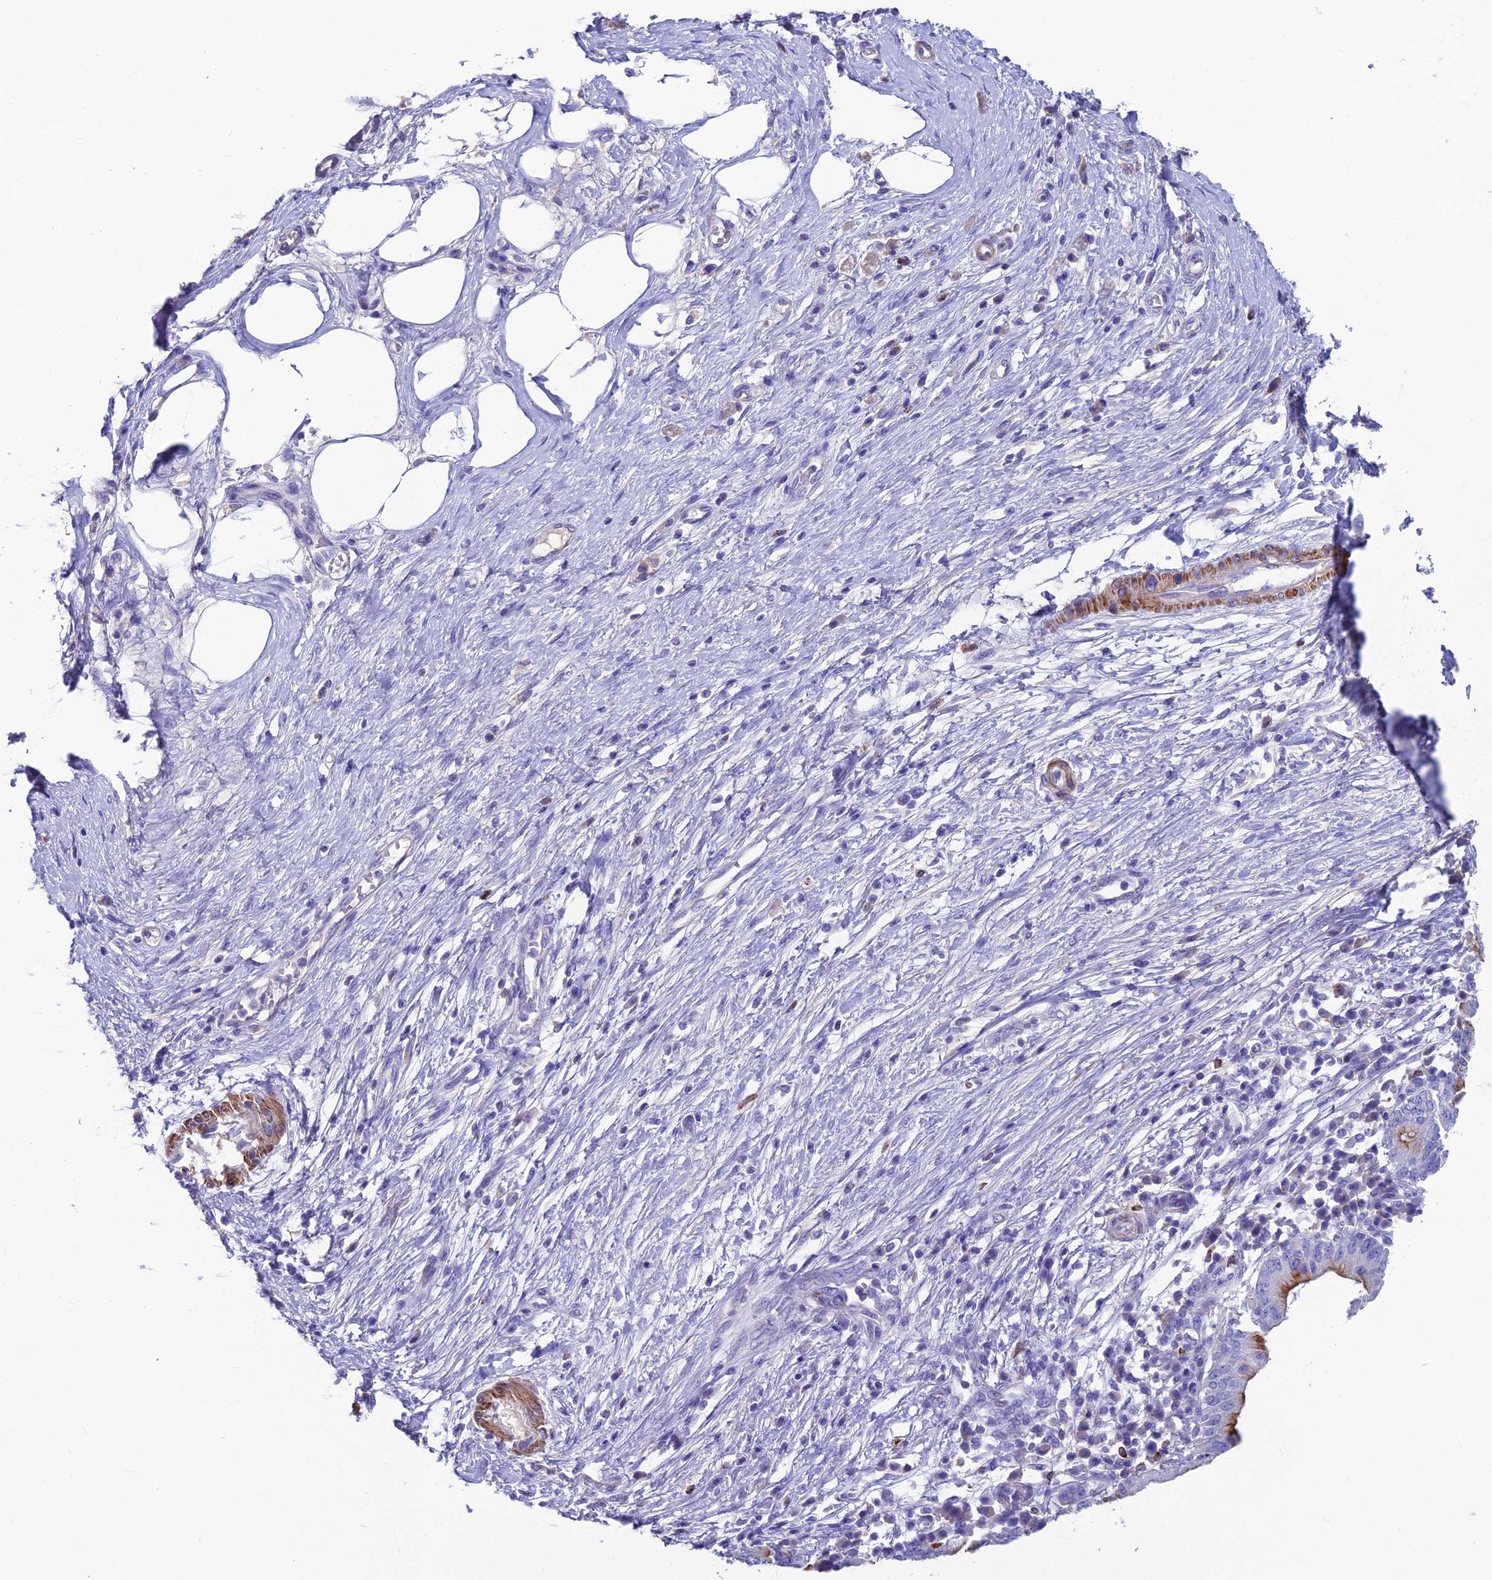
{"staining": {"intensity": "strong", "quantity": "<25%", "location": "cytoplasmic/membranous"}, "tissue": "pancreatic cancer", "cell_type": "Tumor cells", "image_type": "cancer", "snomed": [{"axis": "morphology", "description": "Adenocarcinoma, NOS"}, {"axis": "topography", "description": "Pancreas"}], "caption": "The micrograph reveals staining of adenocarcinoma (pancreatic), revealing strong cytoplasmic/membranous protein expression (brown color) within tumor cells.", "gene": "GNG11", "patient": {"sex": "male", "age": 68}}